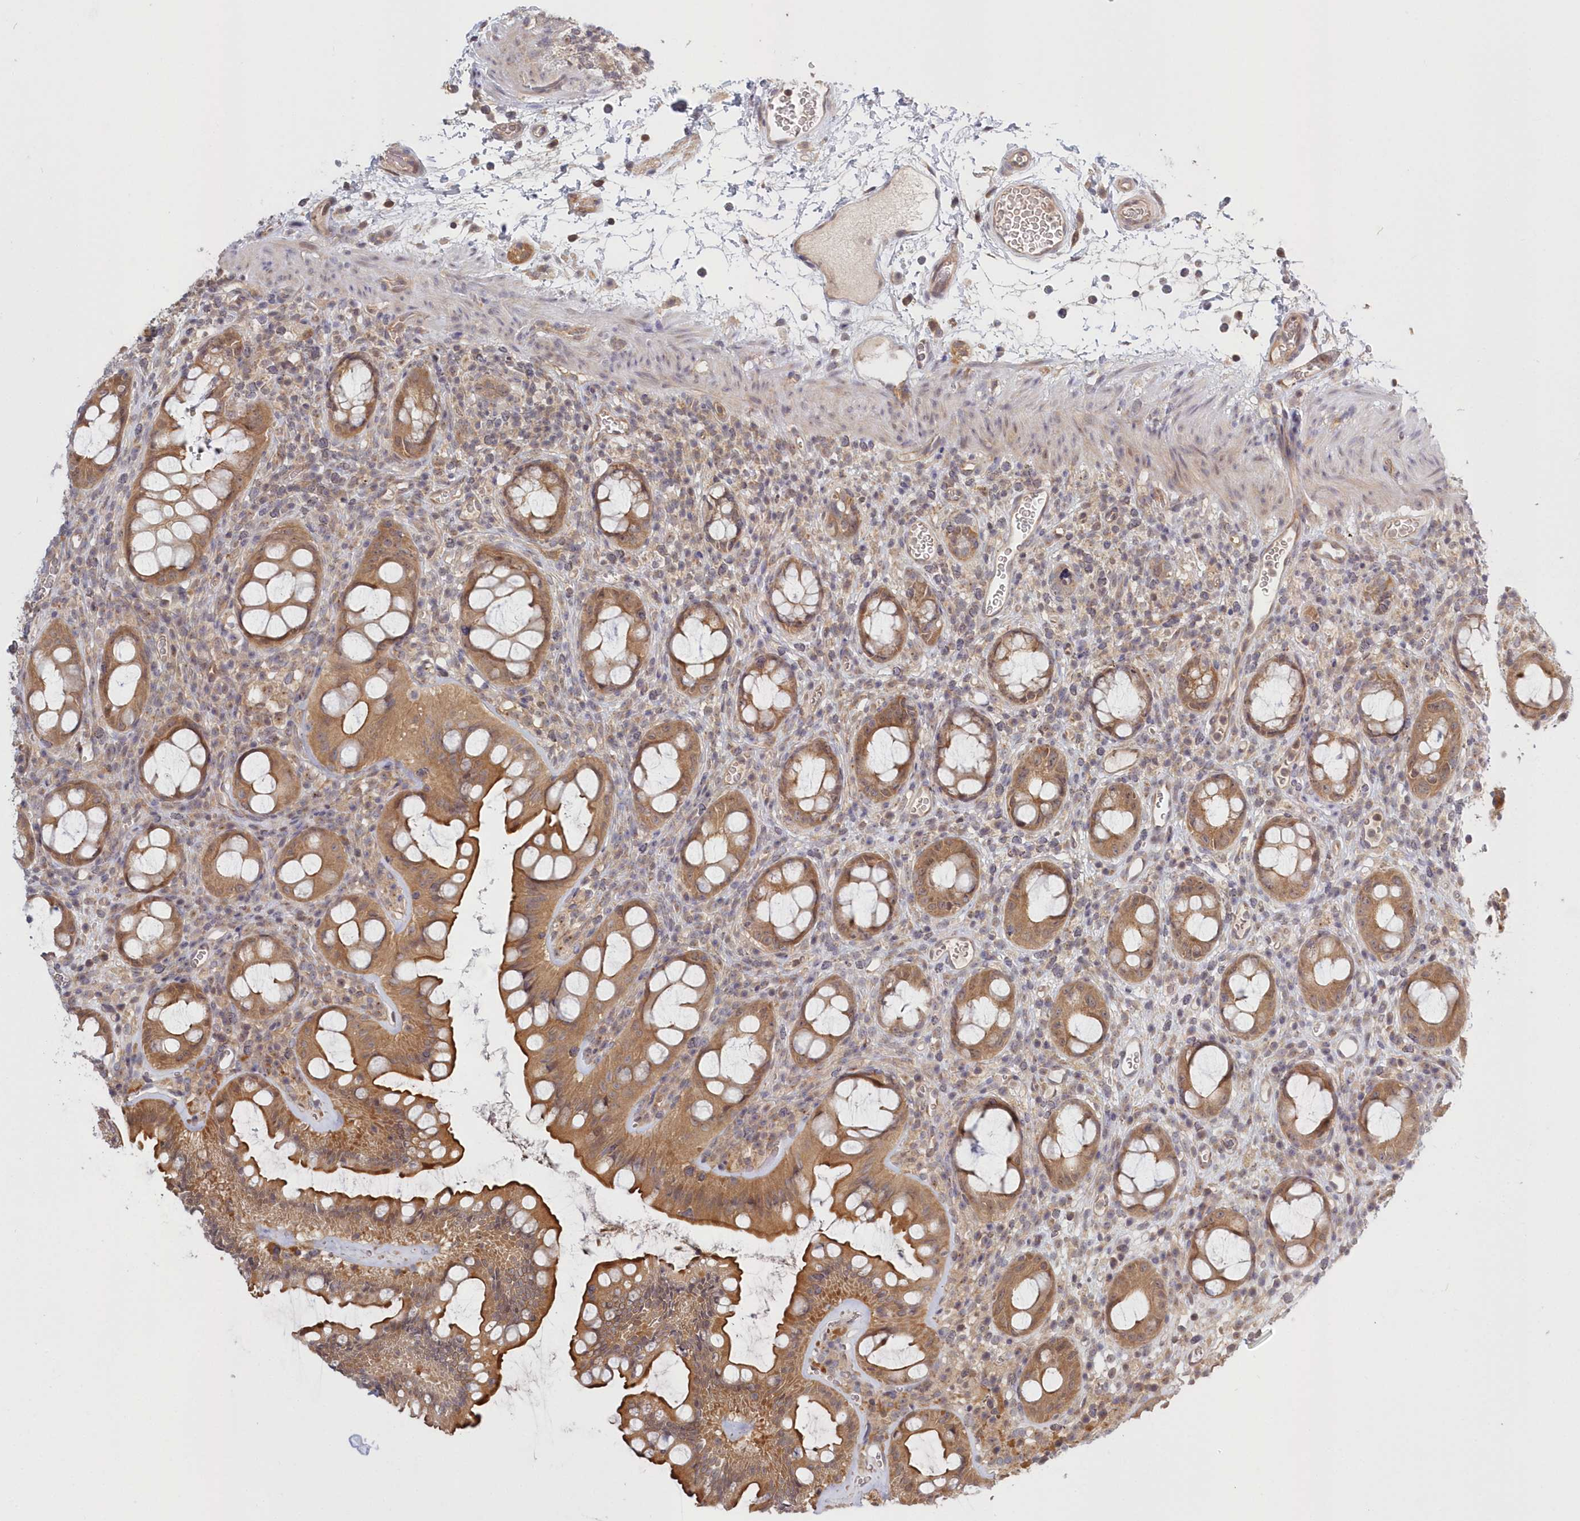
{"staining": {"intensity": "moderate", "quantity": ">75%", "location": "cytoplasmic/membranous"}, "tissue": "rectum", "cell_type": "Glandular cells", "image_type": "normal", "snomed": [{"axis": "morphology", "description": "Normal tissue, NOS"}, {"axis": "topography", "description": "Rectum"}], "caption": "The micrograph exhibits a brown stain indicating the presence of a protein in the cytoplasmic/membranous of glandular cells in rectum. The staining was performed using DAB (3,3'-diaminobenzidine) to visualize the protein expression in brown, while the nuclei were stained in blue with hematoxylin (Magnification: 20x).", "gene": "KATNA1", "patient": {"sex": "female", "age": 57}}